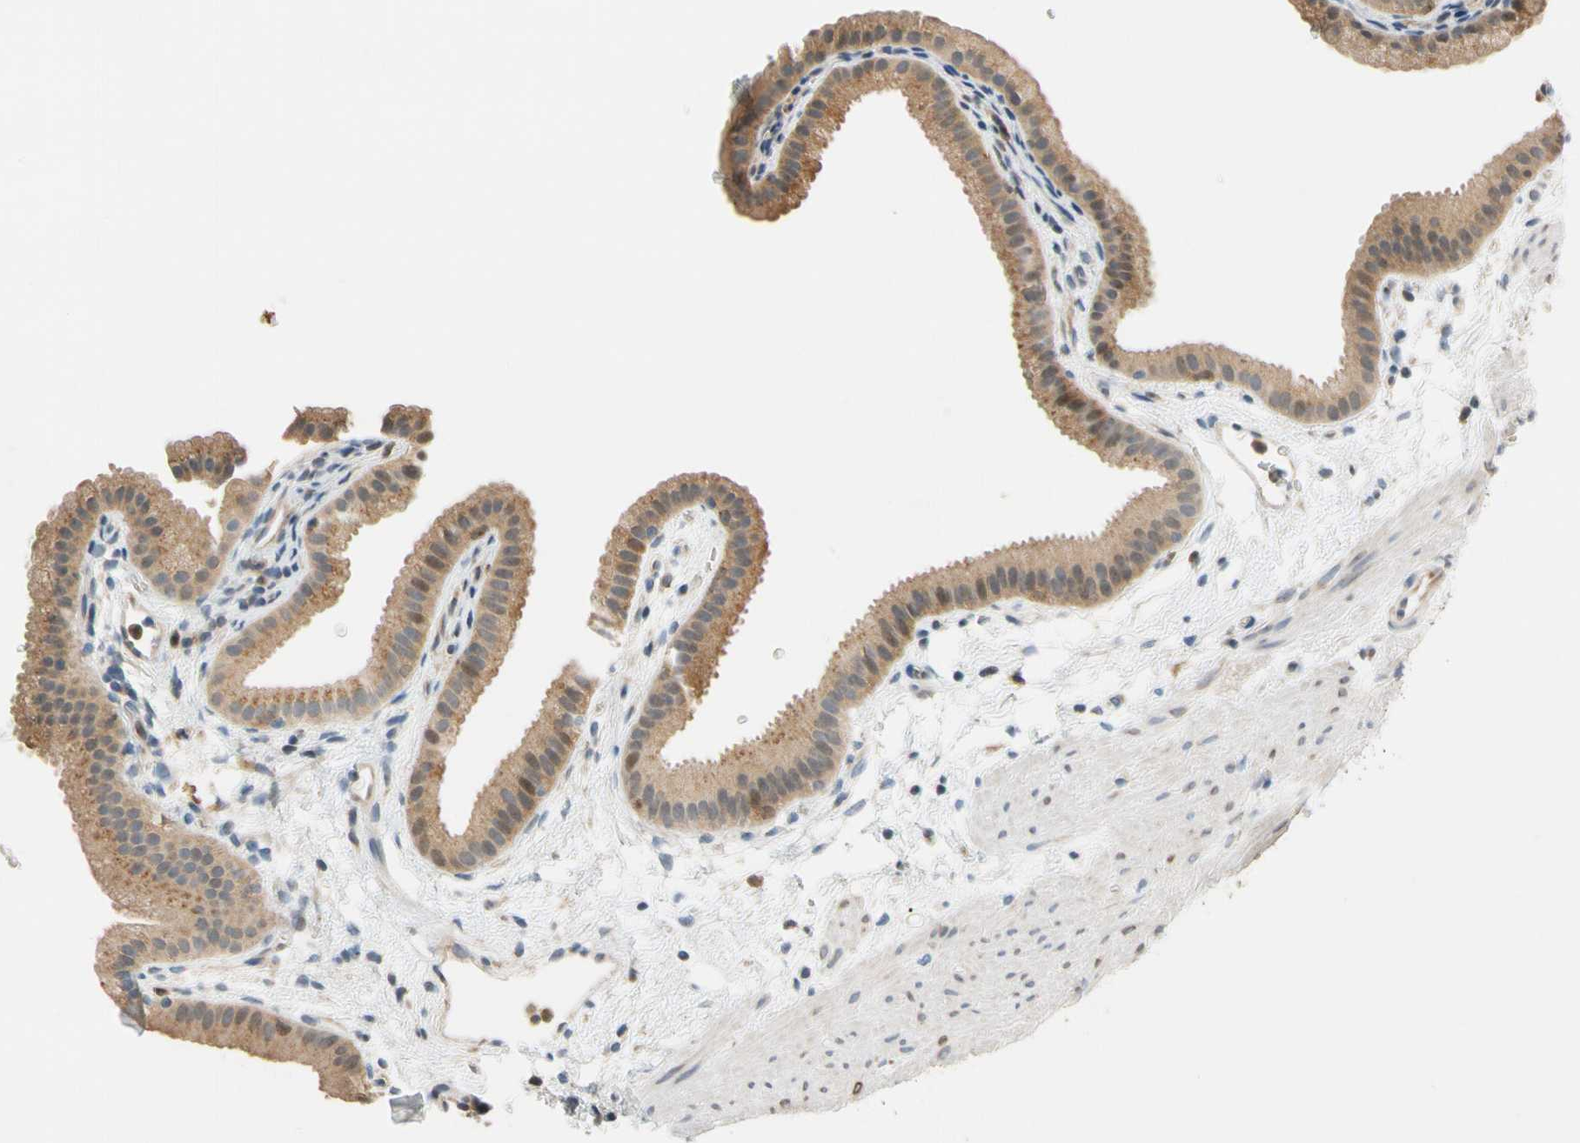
{"staining": {"intensity": "moderate", "quantity": ">75%", "location": "cytoplasmic/membranous"}, "tissue": "gallbladder", "cell_type": "Glandular cells", "image_type": "normal", "snomed": [{"axis": "morphology", "description": "Normal tissue, NOS"}, {"axis": "topography", "description": "Gallbladder"}], "caption": "Immunohistochemistry (IHC) (DAB (3,3'-diaminobenzidine)) staining of normal human gallbladder reveals moderate cytoplasmic/membranous protein expression in approximately >75% of glandular cells.", "gene": "GPSM2", "patient": {"sex": "female", "age": 64}}